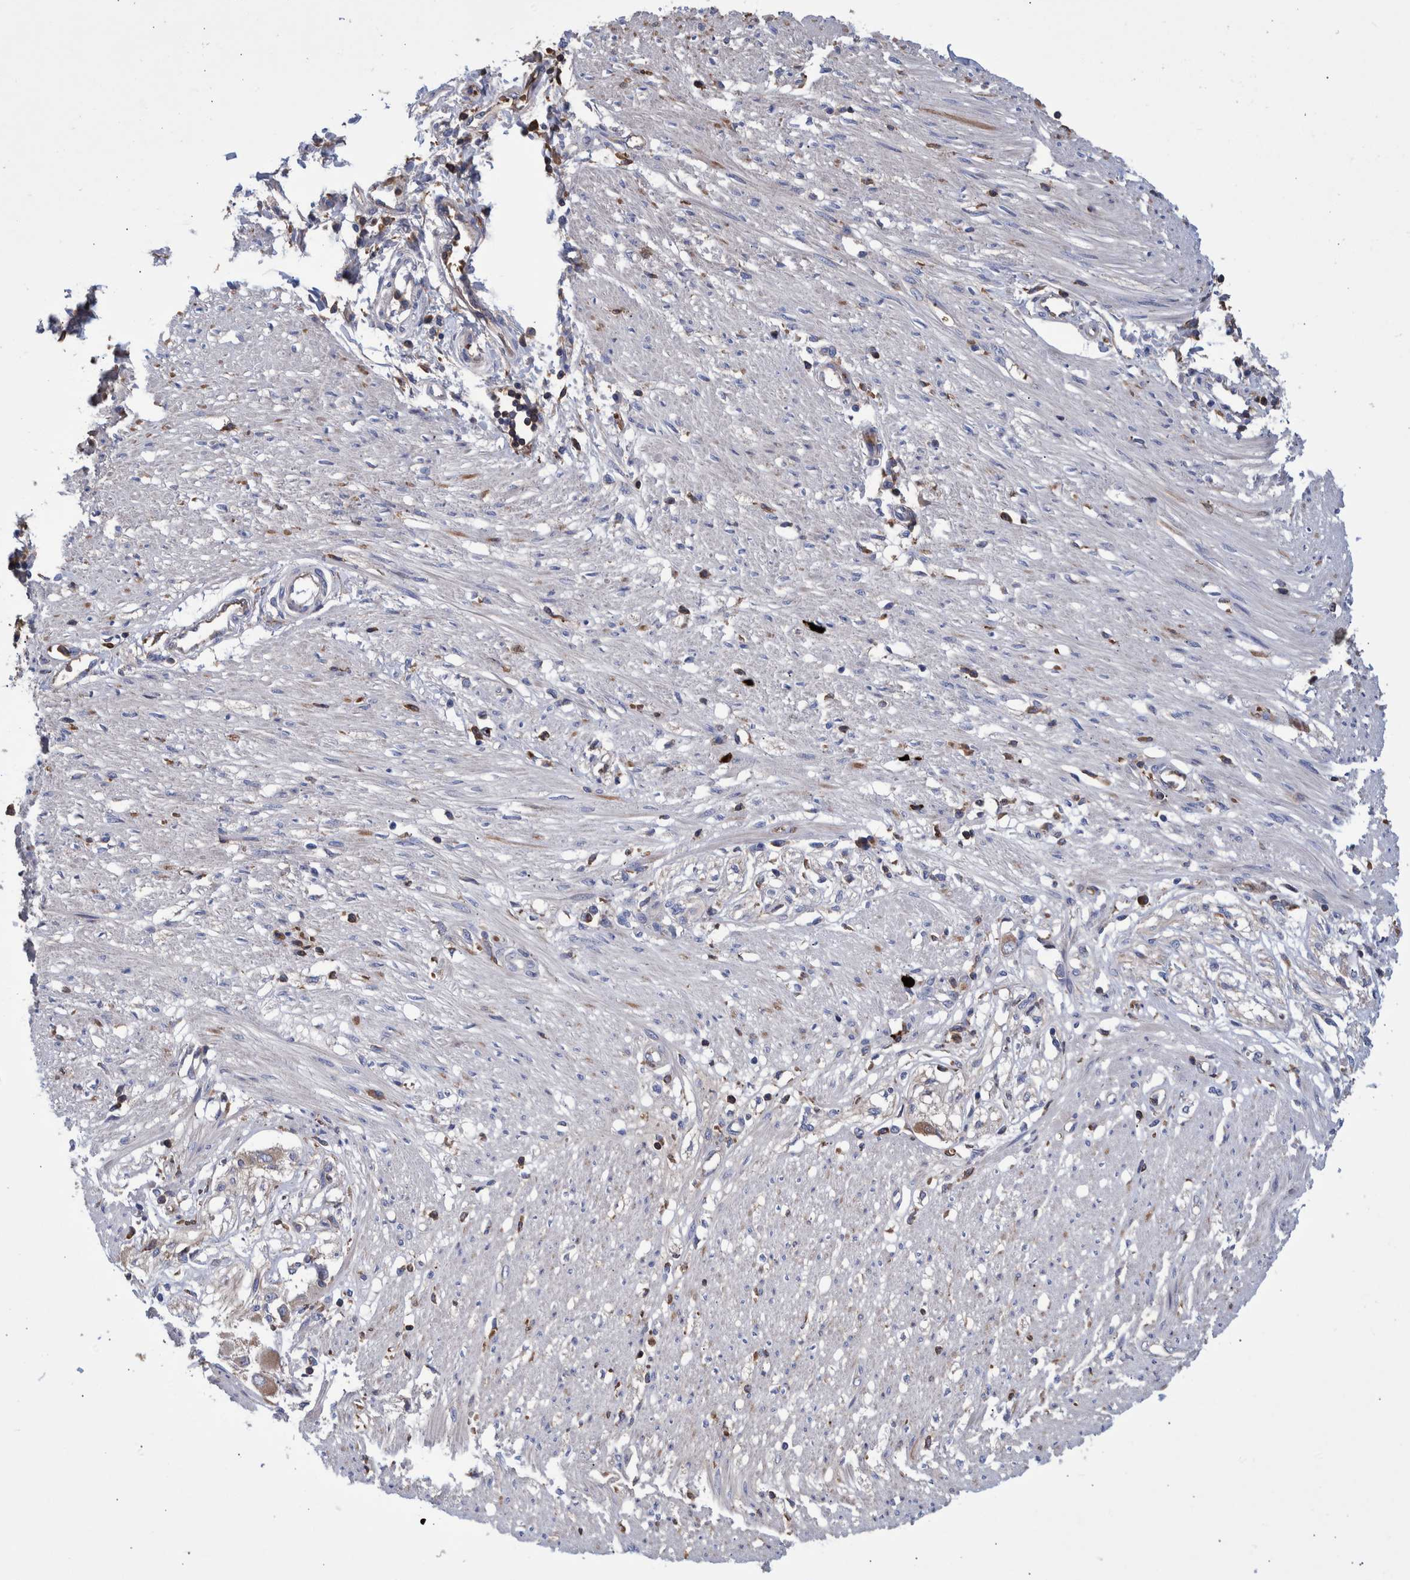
{"staining": {"intensity": "negative", "quantity": "none", "location": "none"}, "tissue": "soft tissue", "cell_type": "Fibroblasts", "image_type": "normal", "snomed": [{"axis": "morphology", "description": "Normal tissue, NOS"}, {"axis": "morphology", "description": "Adenocarcinoma, NOS"}, {"axis": "topography", "description": "Colon"}, {"axis": "topography", "description": "Peripheral nerve tissue"}], "caption": "Immunohistochemistry (IHC) of benign human soft tissue demonstrates no positivity in fibroblasts. (Brightfield microscopy of DAB immunohistochemistry (IHC) at high magnification).", "gene": "DLL4", "patient": {"sex": "male", "age": 14}}